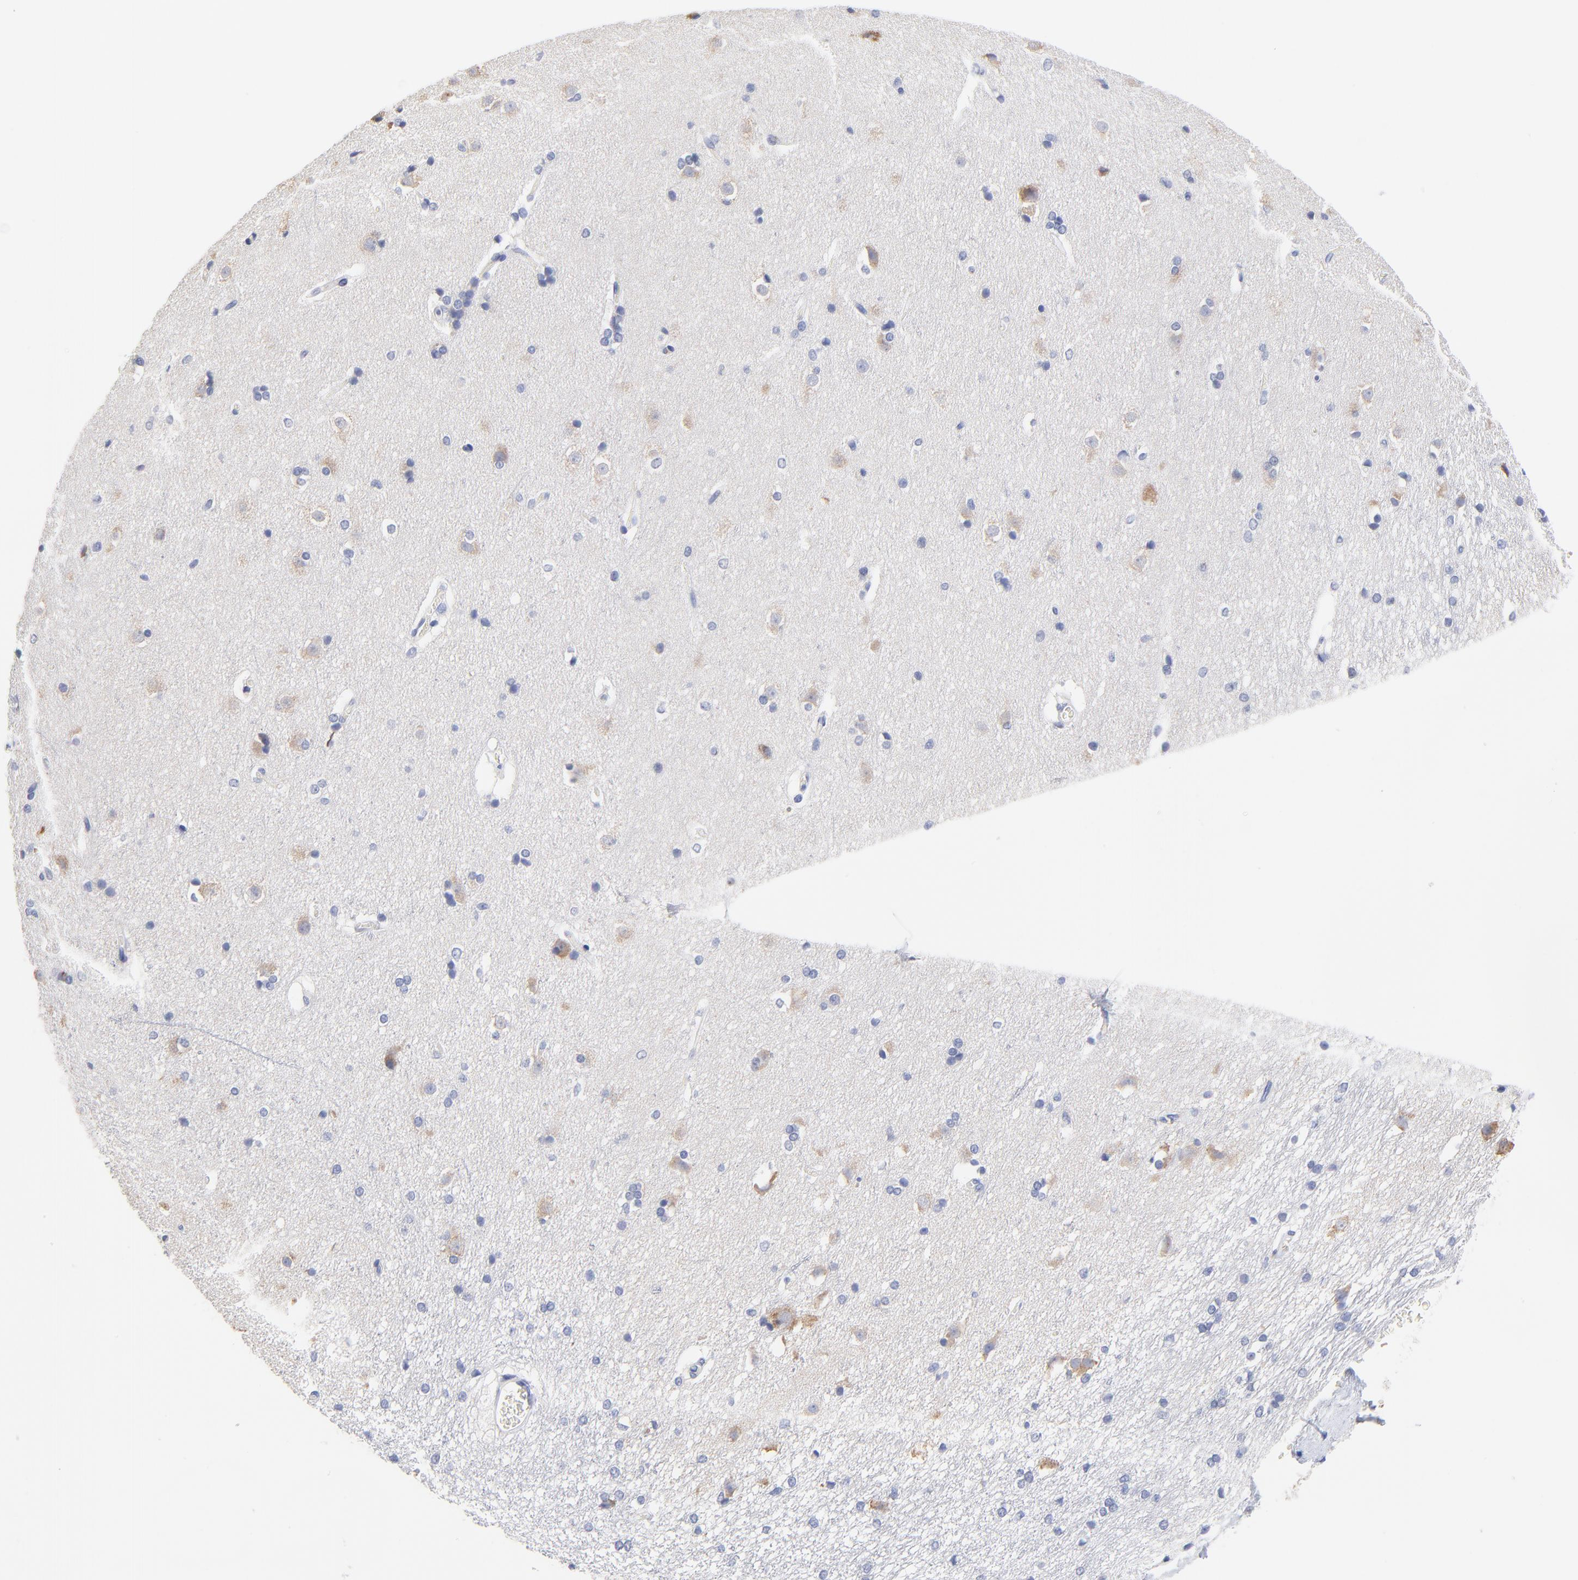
{"staining": {"intensity": "negative", "quantity": "none", "location": "none"}, "tissue": "caudate", "cell_type": "Glial cells", "image_type": "normal", "snomed": [{"axis": "morphology", "description": "Normal tissue, NOS"}, {"axis": "topography", "description": "Lateral ventricle wall"}], "caption": "This is an IHC histopathology image of benign human caudate. There is no positivity in glial cells.", "gene": "LAX1", "patient": {"sex": "female", "age": 19}}